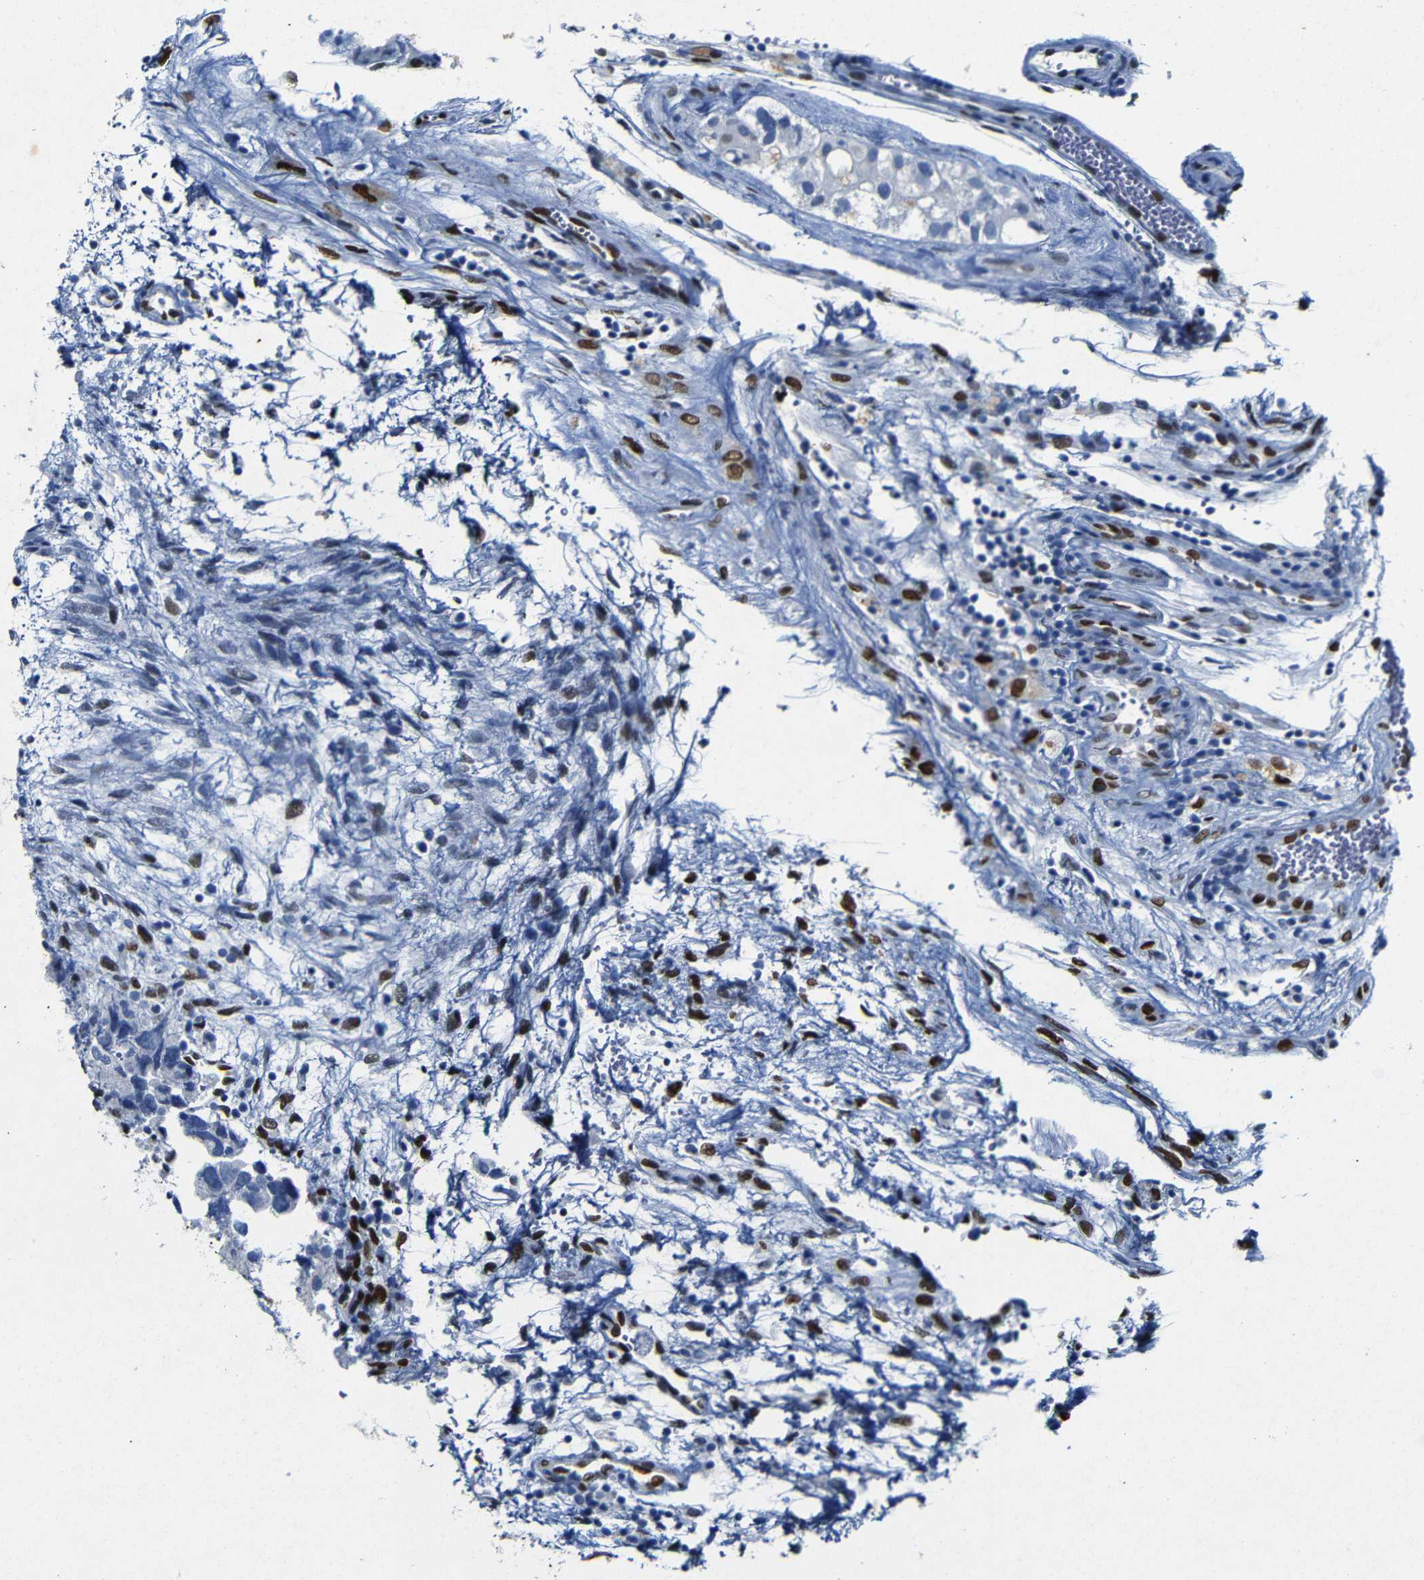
{"staining": {"intensity": "moderate", "quantity": ">75%", "location": "nuclear"}, "tissue": "testis cancer", "cell_type": "Tumor cells", "image_type": "cancer", "snomed": [{"axis": "morphology", "description": "Carcinoma, Embryonal, NOS"}, {"axis": "topography", "description": "Testis"}], "caption": "Immunohistochemical staining of human testis cancer exhibits medium levels of moderate nuclear protein staining in approximately >75% of tumor cells.", "gene": "FOSL2", "patient": {"sex": "male", "age": 36}}